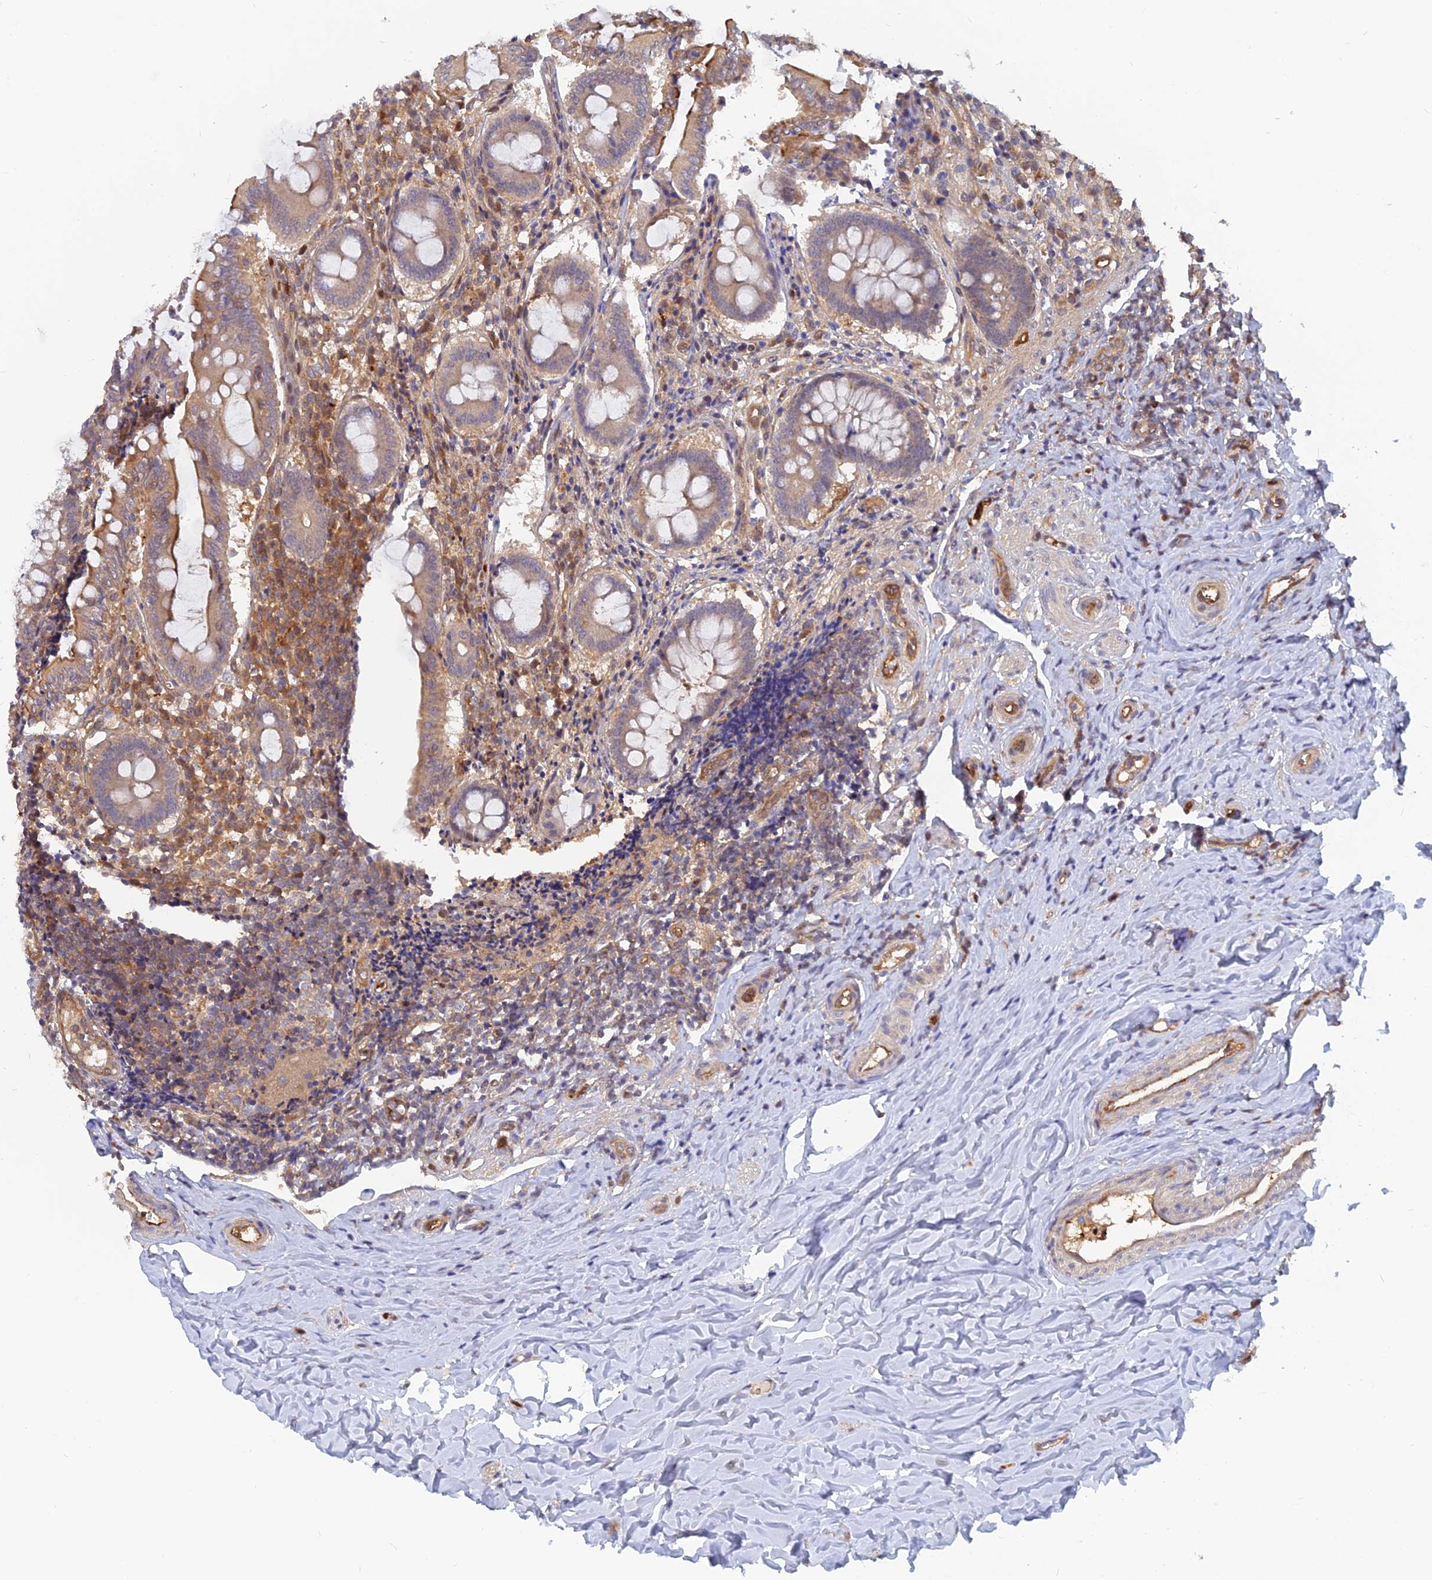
{"staining": {"intensity": "moderate", "quantity": "25%-75%", "location": "cytoplasmic/membranous"}, "tissue": "appendix", "cell_type": "Glandular cells", "image_type": "normal", "snomed": [{"axis": "morphology", "description": "Normal tissue, NOS"}, {"axis": "topography", "description": "Appendix"}], "caption": "Brown immunohistochemical staining in benign appendix demonstrates moderate cytoplasmic/membranous expression in approximately 25%-75% of glandular cells.", "gene": "ARL2BP", "patient": {"sex": "female", "age": 33}}